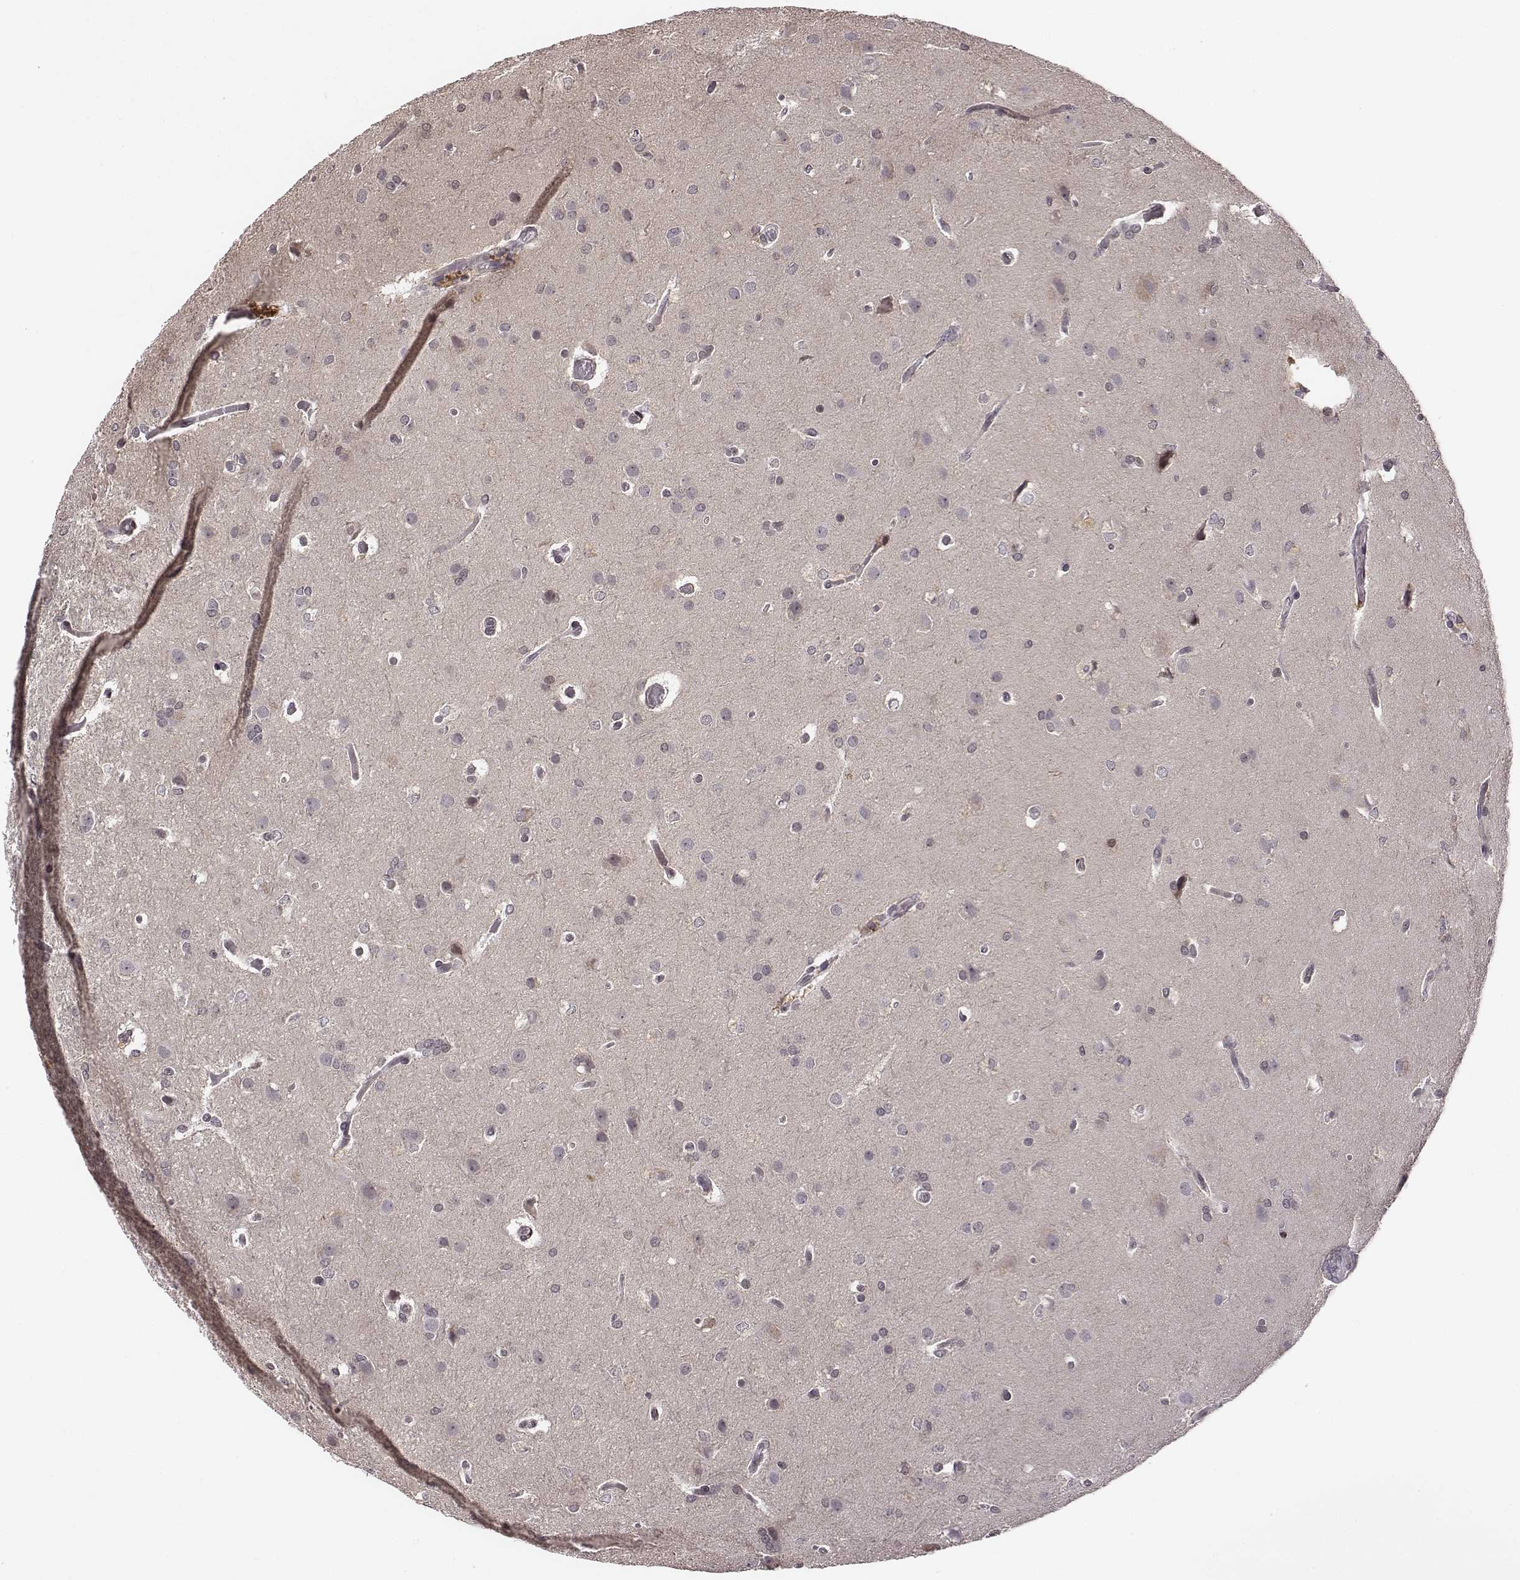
{"staining": {"intensity": "negative", "quantity": "none", "location": "none"}, "tissue": "glioma", "cell_type": "Tumor cells", "image_type": "cancer", "snomed": [{"axis": "morphology", "description": "Glioma, malignant, High grade"}, {"axis": "topography", "description": "Brain"}], "caption": "A high-resolution histopathology image shows IHC staining of malignant high-grade glioma, which exhibits no significant positivity in tumor cells. (DAB (3,3'-diaminobenzidine) IHC, high magnification).", "gene": "GRM4", "patient": {"sex": "male", "age": 68}}